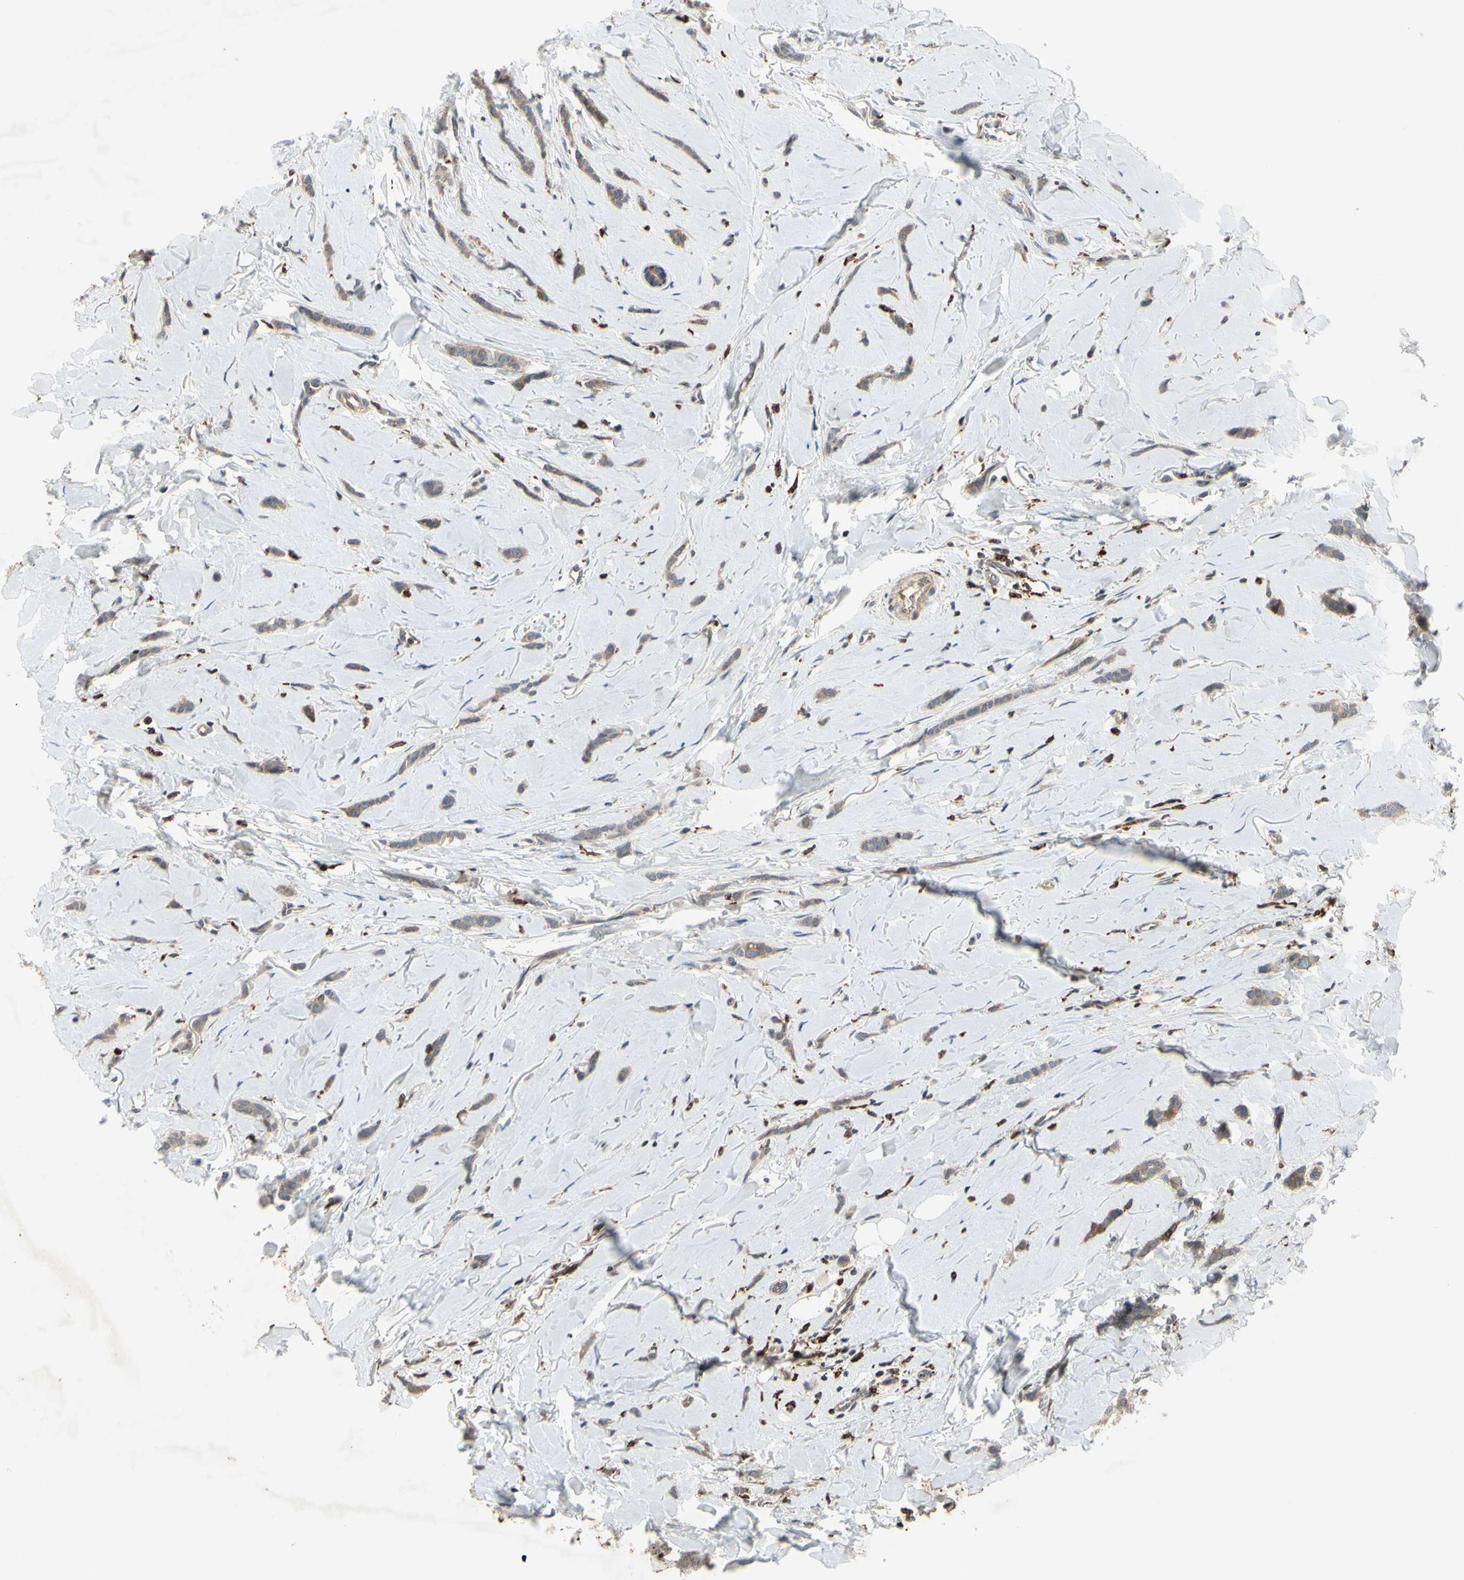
{"staining": {"intensity": "weak", "quantity": ">75%", "location": "cytoplasmic/membranous"}, "tissue": "breast cancer", "cell_type": "Tumor cells", "image_type": "cancer", "snomed": [{"axis": "morphology", "description": "Lobular carcinoma"}, {"axis": "topography", "description": "Skin"}, {"axis": "topography", "description": "Breast"}], "caption": "Protein analysis of breast cancer tissue exhibits weak cytoplasmic/membranous staining in approximately >75% of tumor cells.", "gene": "PLXNA2", "patient": {"sex": "female", "age": 46}}